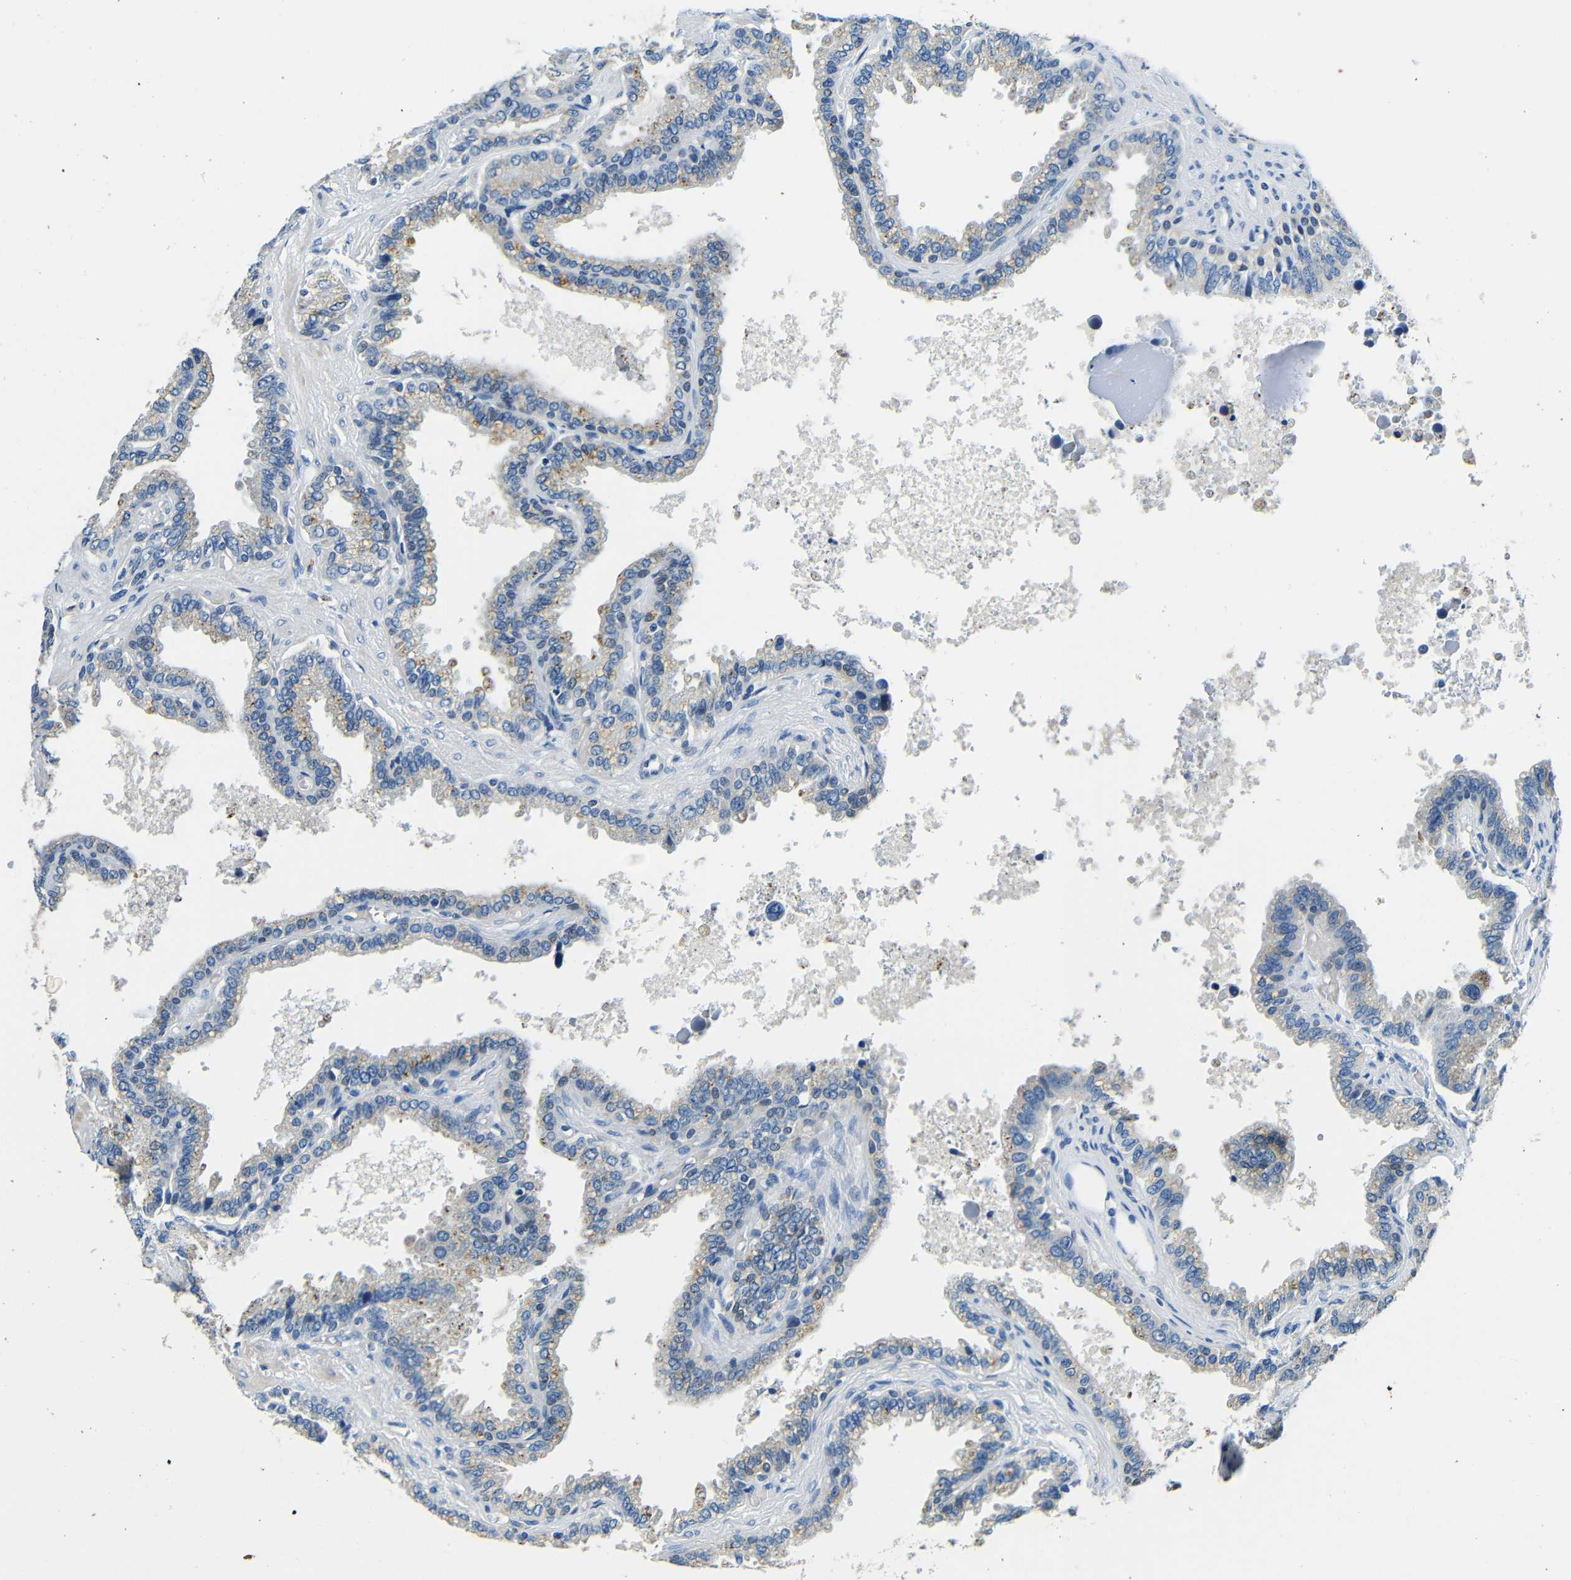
{"staining": {"intensity": "moderate", "quantity": "<25%", "location": "cytoplasmic/membranous"}, "tissue": "seminal vesicle", "cell_type": "Glandular cells", "image_type": "normal", "snomed": [{"axis": "morphology", "description": "Normal tissue, NOS"}, {"axis": "topography", "description": "Seminal veicle"}], "caption": "DAB (3,3'-diaminobenzidine) immunohistochemical staining of normal human seminal vesicle displays moderate cytoplasmic/membranous protein positivity in approximately <25% of glandular cells. (Stains: DAB (3,3'-diaminobenzidine) in brown, nuclei in blue, Microscopy: brightfield microscopy at high magnification).", "gene": "FMO5", "patient": {"sex": "male", "age": 46}}